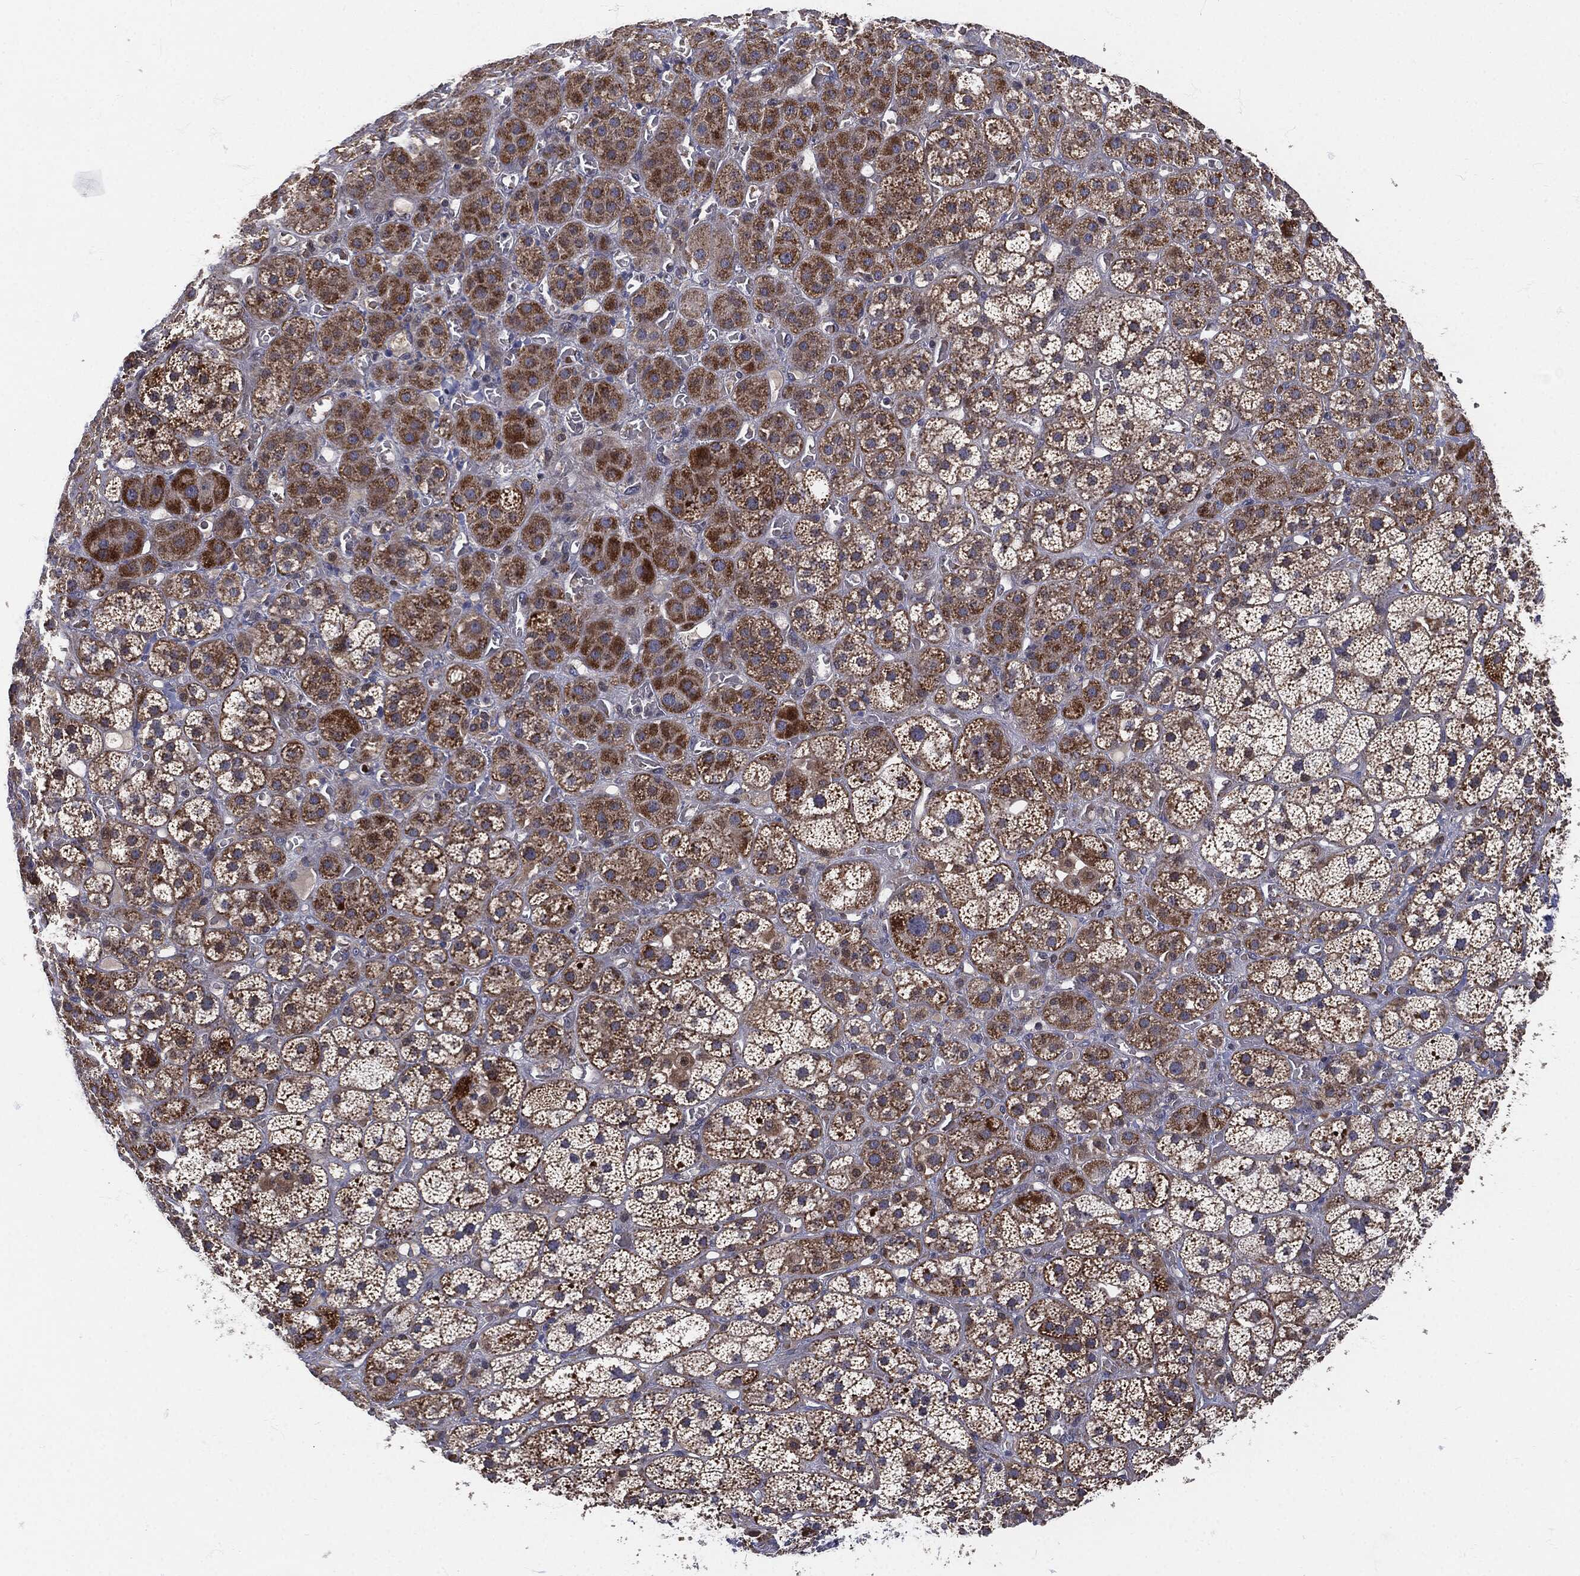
{"staining": {"intensity": "strong", "quantity": "<25%", "location": "cytoplasmic/membranous"}, "tissue": "adrenal gland", "cell_type": "Glandular cells", "image_type": "normal", "snomed": [{"axis": "morphology", "description": "Normal tissue, NOS"}, {"axis": "topography", "description": "Adrenal gland"}], "caption": "Protein expression analysis of unremarkable adrenal gland exhibits strong cytoplasmic/membranous staining in approximately <25% of glandular cells. Ihc stains the protein of interest in brown and the nuclei are stained blue.", "gene": "SIGLEC9", "patient": {"sex": "male", "age": 70}}